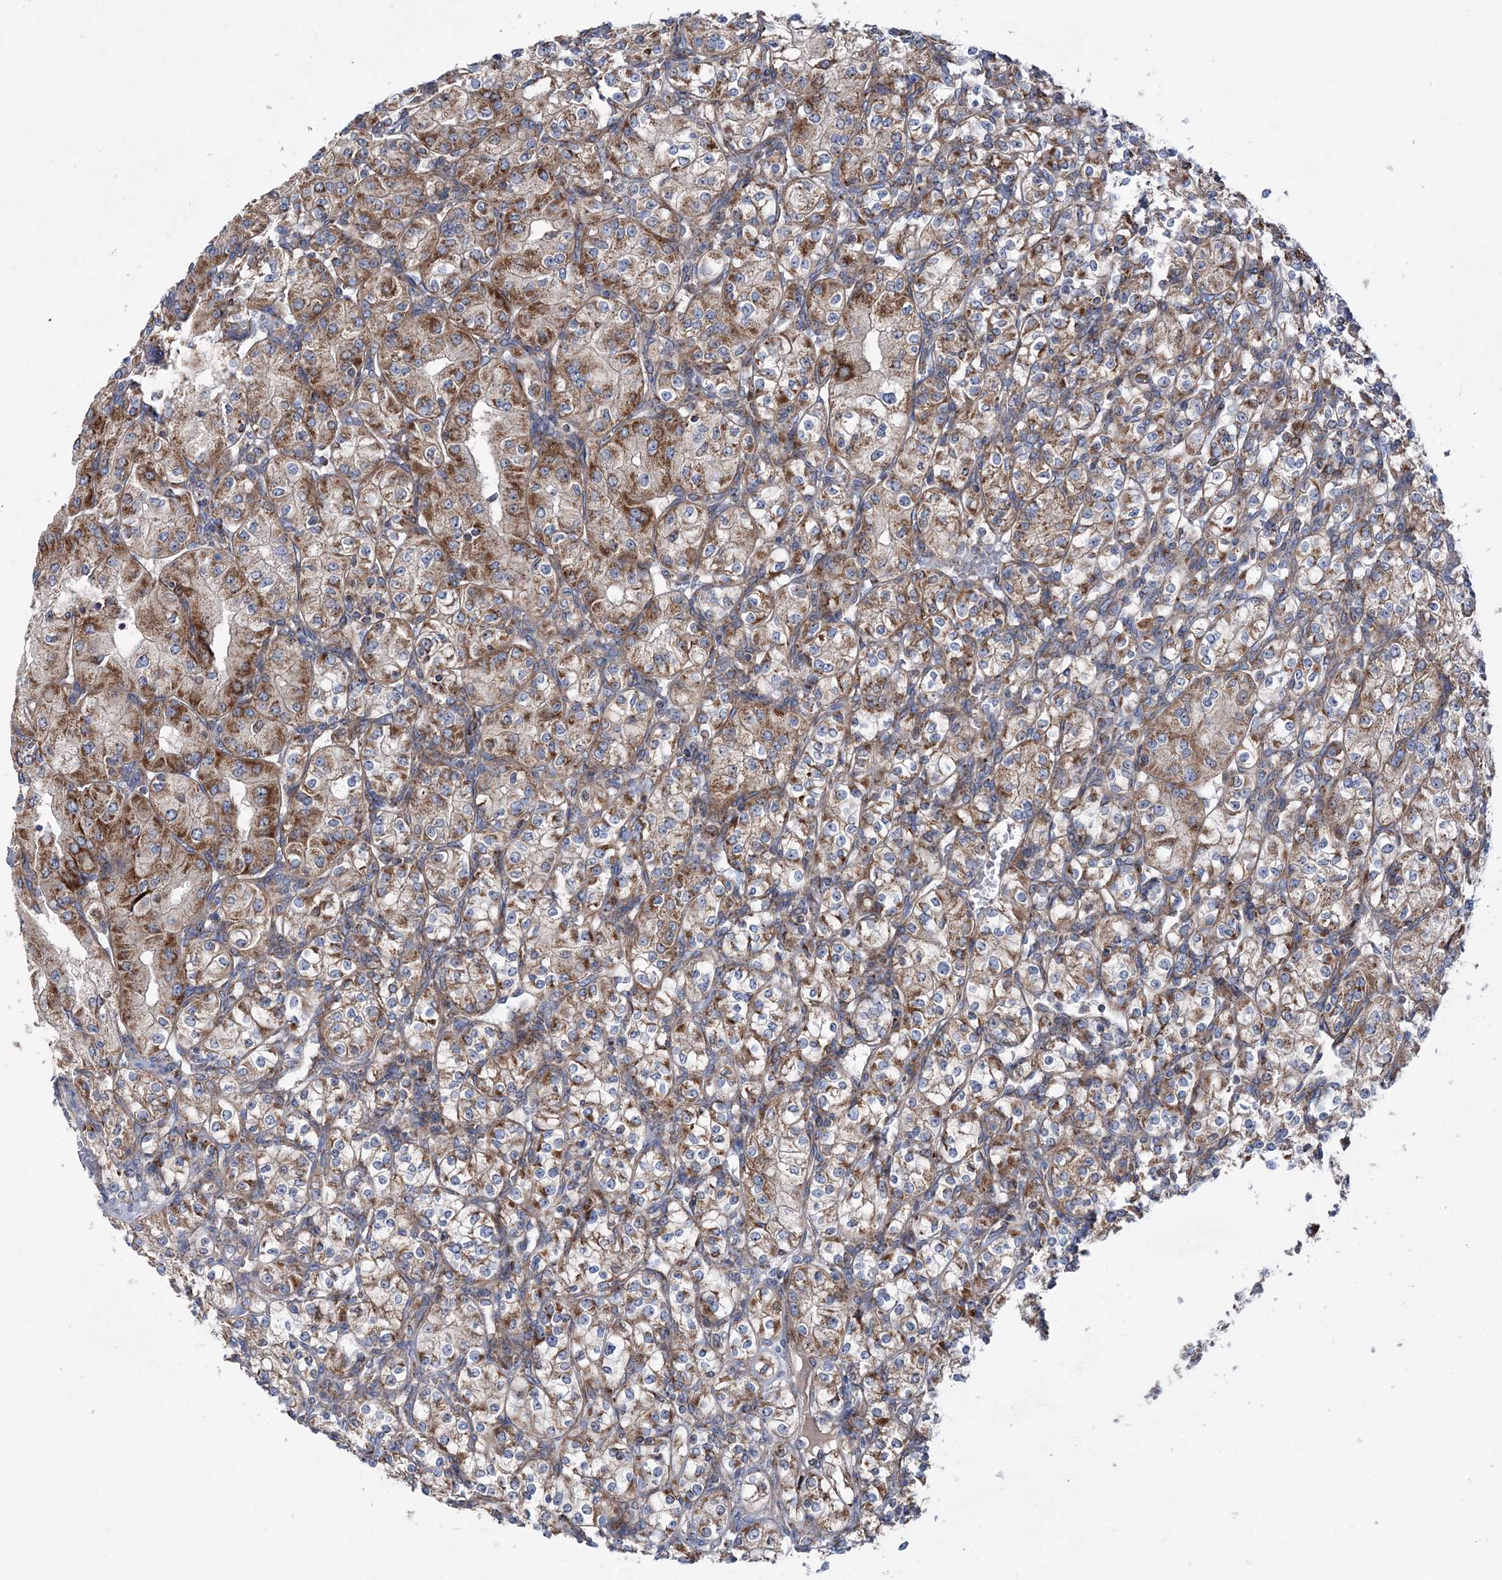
{"staining": {"intensity": "moderate", "quantity": ">75%", "location": "cytoplasmic/membranous"}, "tissue": "renal cancer", "cell_type": "Tumor cells", "image_type": "cancer", "snomed": [{"axis": "morphology", "description": "Adenocarcinoma, NOS"}, {"axis": "topography", "description": "Kidney"}], "caption": "A histopathology image showing moderate cytoplasmic/membranous expression in about >75% of tumor cells in renal cancer (adenocarcinoma), as visualized by brown immunohistochemical staining.", "gene": "NGLY1", "patient": {"sex": "male", "age": 77}}